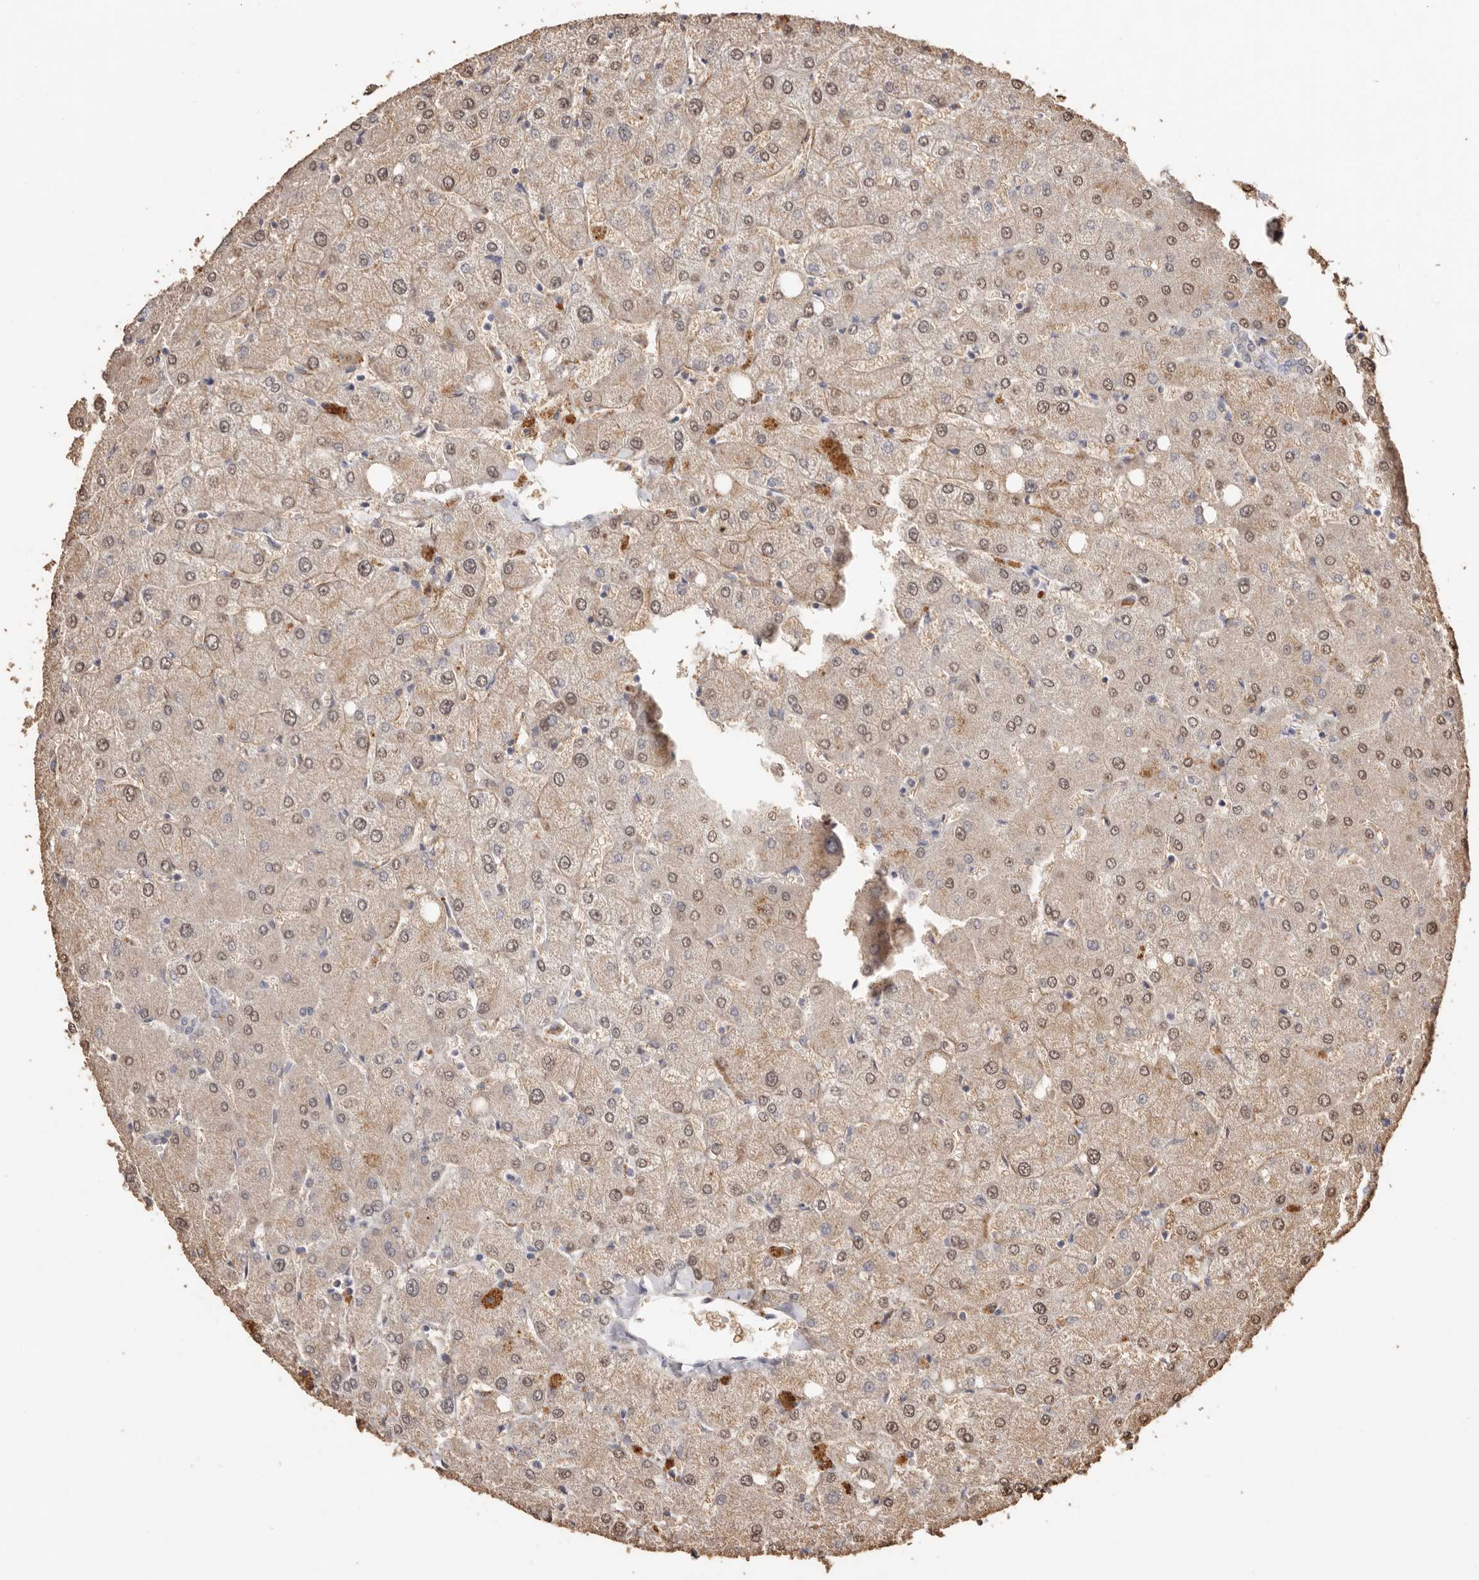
{"staining": {"intensity": "negative", "quantity": "none", "location": "none"}, "tissue": "liver", "cell_type": "Cholangiocytes", "image_type": "normal", "snomed": [{"axis": "morphology", "description": "Normal tissue, NOS"}, {"axis": "topography", "description": "Liver"}], "caption": "DAB immunohistochemical staining of normal liver exhibits no significant staining in cholangiocytes. Brightfield microscopy of immunohistochemistry (IHC) stained with DAB (3,3'-diaminobenzidine) (brown) and hematoxylin (blue), captured at high magnification.", "gene": "WDR77", "patient": {"sex": "female", "age": 54}}